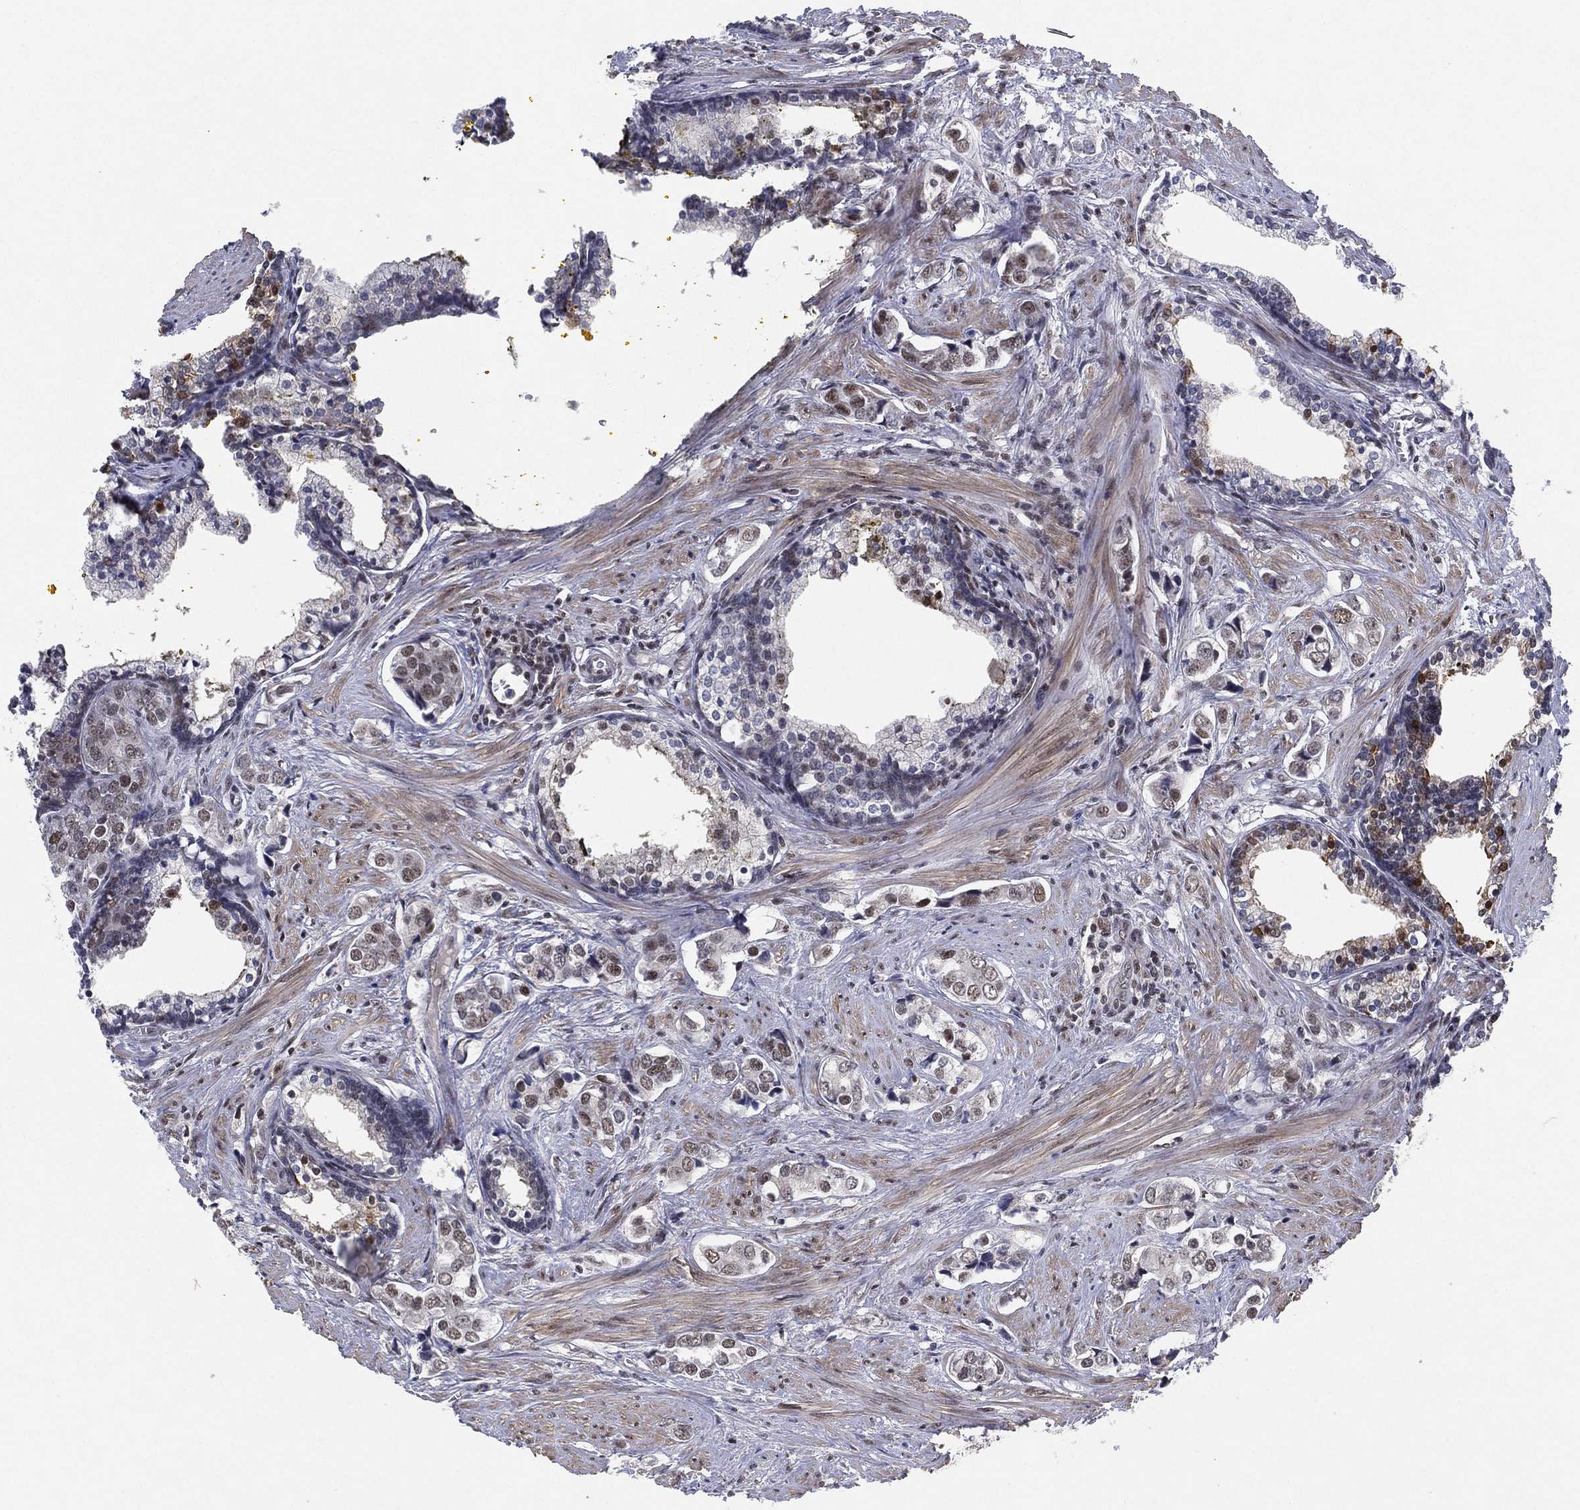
{"staining": {"intensity": "moderate", "quantity": "<25%", "location": "nuclear"}, "tissue": "prostate cancer", "cell_type": "Tumor cells", "image_type": "cancer", "snomed": [{"axis": "morphology", "description": "Adenocarcinoma, NOS"}, {"axis": "topography", "description": "Prostate and seminal vesicle, NOS"}], "caption": "Immunohistochemical staining of prostate cancer exhibits low levels of moderate nuclear protein expression in approximately <25% of tumor cells. (Stains: DAB (3,3'-diaminobenzidine) in brown, nuclei in blue, Microscopy: brightfield microscopy at high magnification).", "gene": "DGCR8", "patient": {"sex": "male", "age": 63}}